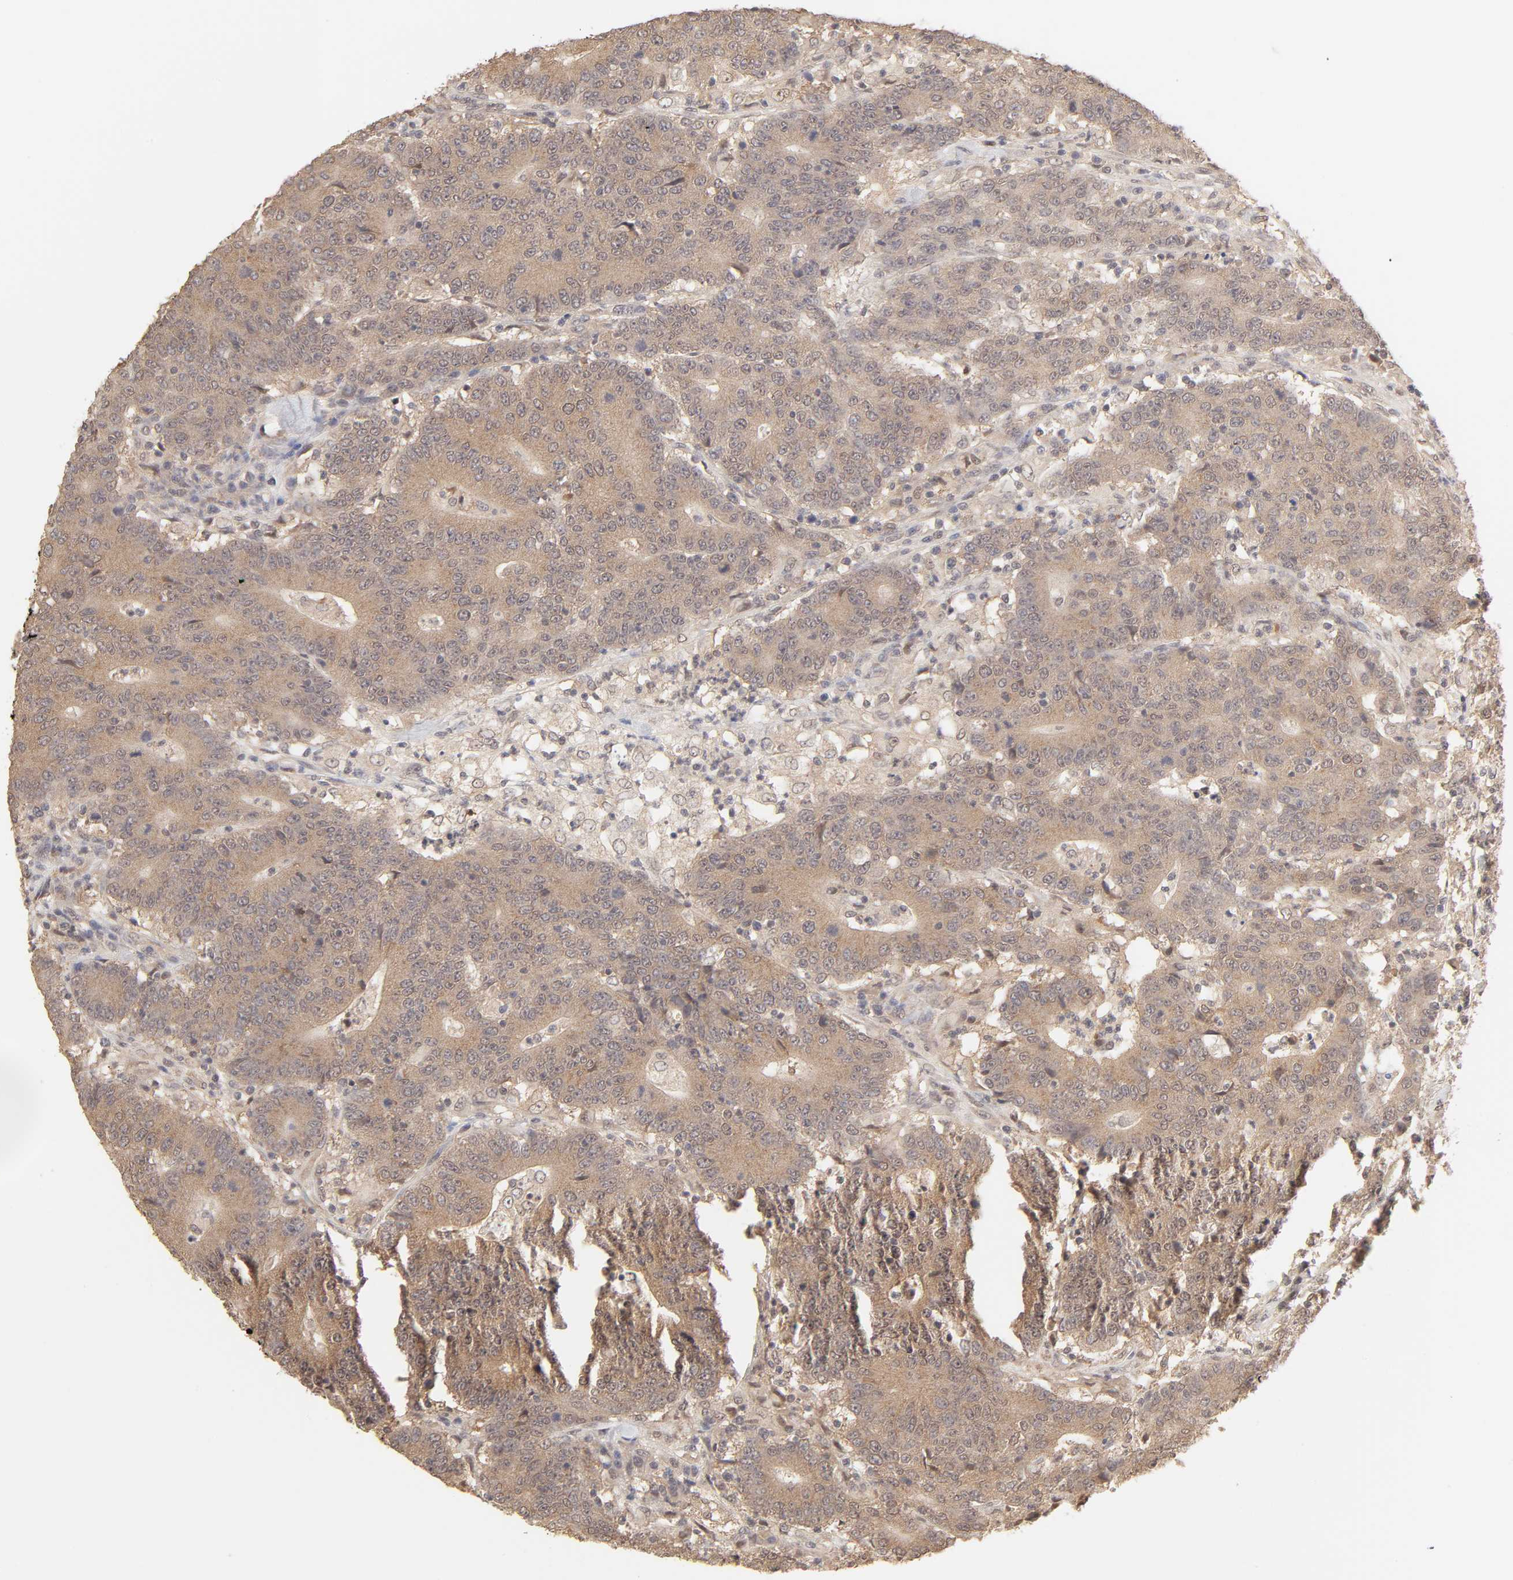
{"staining": {"intensity": "moderate", "quantity": ">75%", "location": "cytoplasmic/membranous"}, "tissue": "colorectal cancer", "cell_type": "Tumor cells", "image_type": "cancer", "snomed": [{"axis": "morphology", "description": "Normal tissue, NOS"}, {"axis": "morphology", "description": "Adenocarcinoma, NOS"}, {"axis": "topography", "description": "Colon"}], "caption": "Immunohistochemistry (IHC) of colorectal cancer exhibits medium levels of moderate cytoplasmic/membranous expression in approximately >75% of tumor cells.", "gene": "MAPK1", "patient": {"sex": "female", "age": 75}}